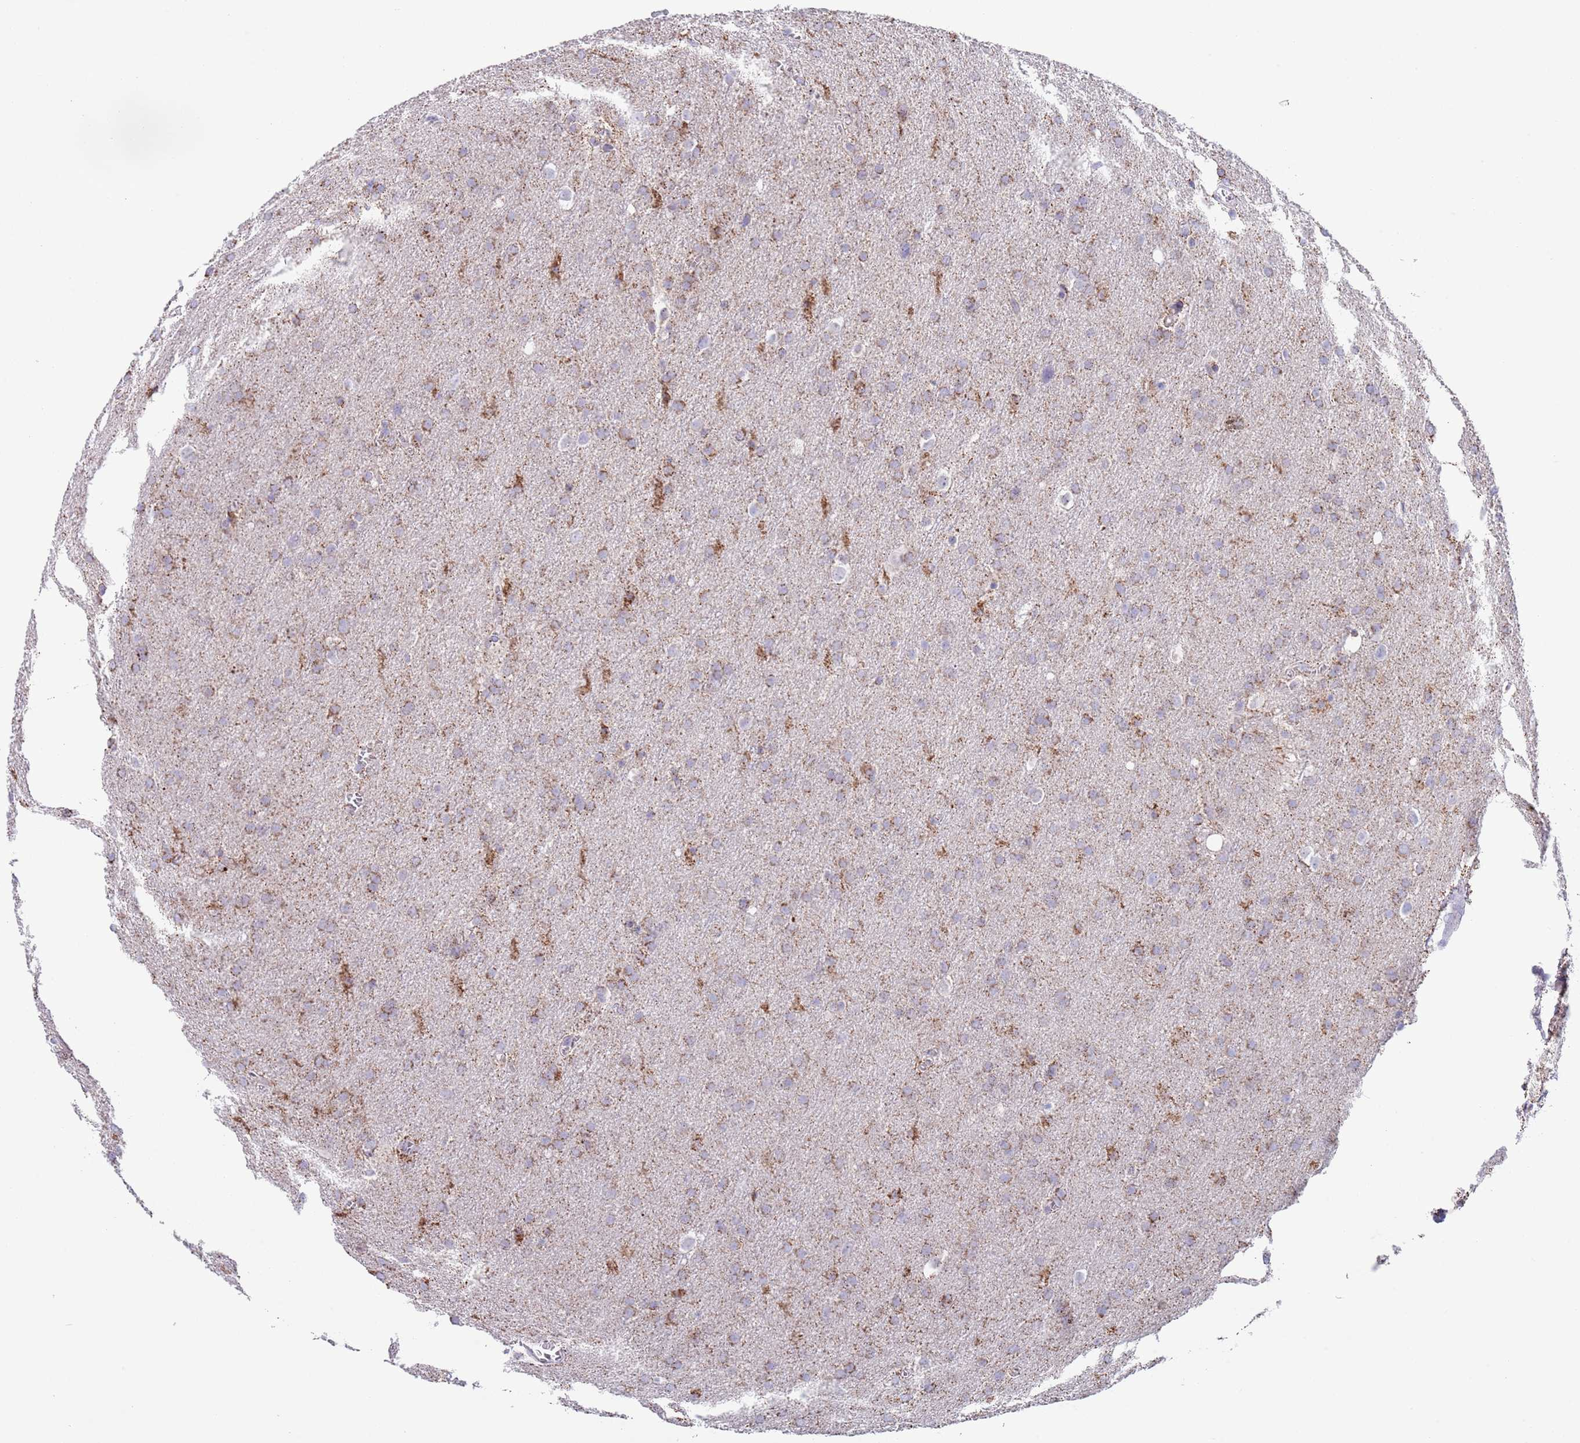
{"staining": {"intensity": "weak", "quantity": "<25%", "location": "cytoplasmic/membranous"}, "tissue": "glioma", "cell_type": "Tumor cells", "image_type": "cancer", "snomed": [{"axis": "morphology", "description": "Glioma, malignant, Low grade"}, {"axis": "topography", "description": "Brain"}], "caption": "Tumor cells show no significant protein positivity in malignant low-grade glioma.", "gene": "SPIRE2", "patient": {"sex": "female", "age": 32}}